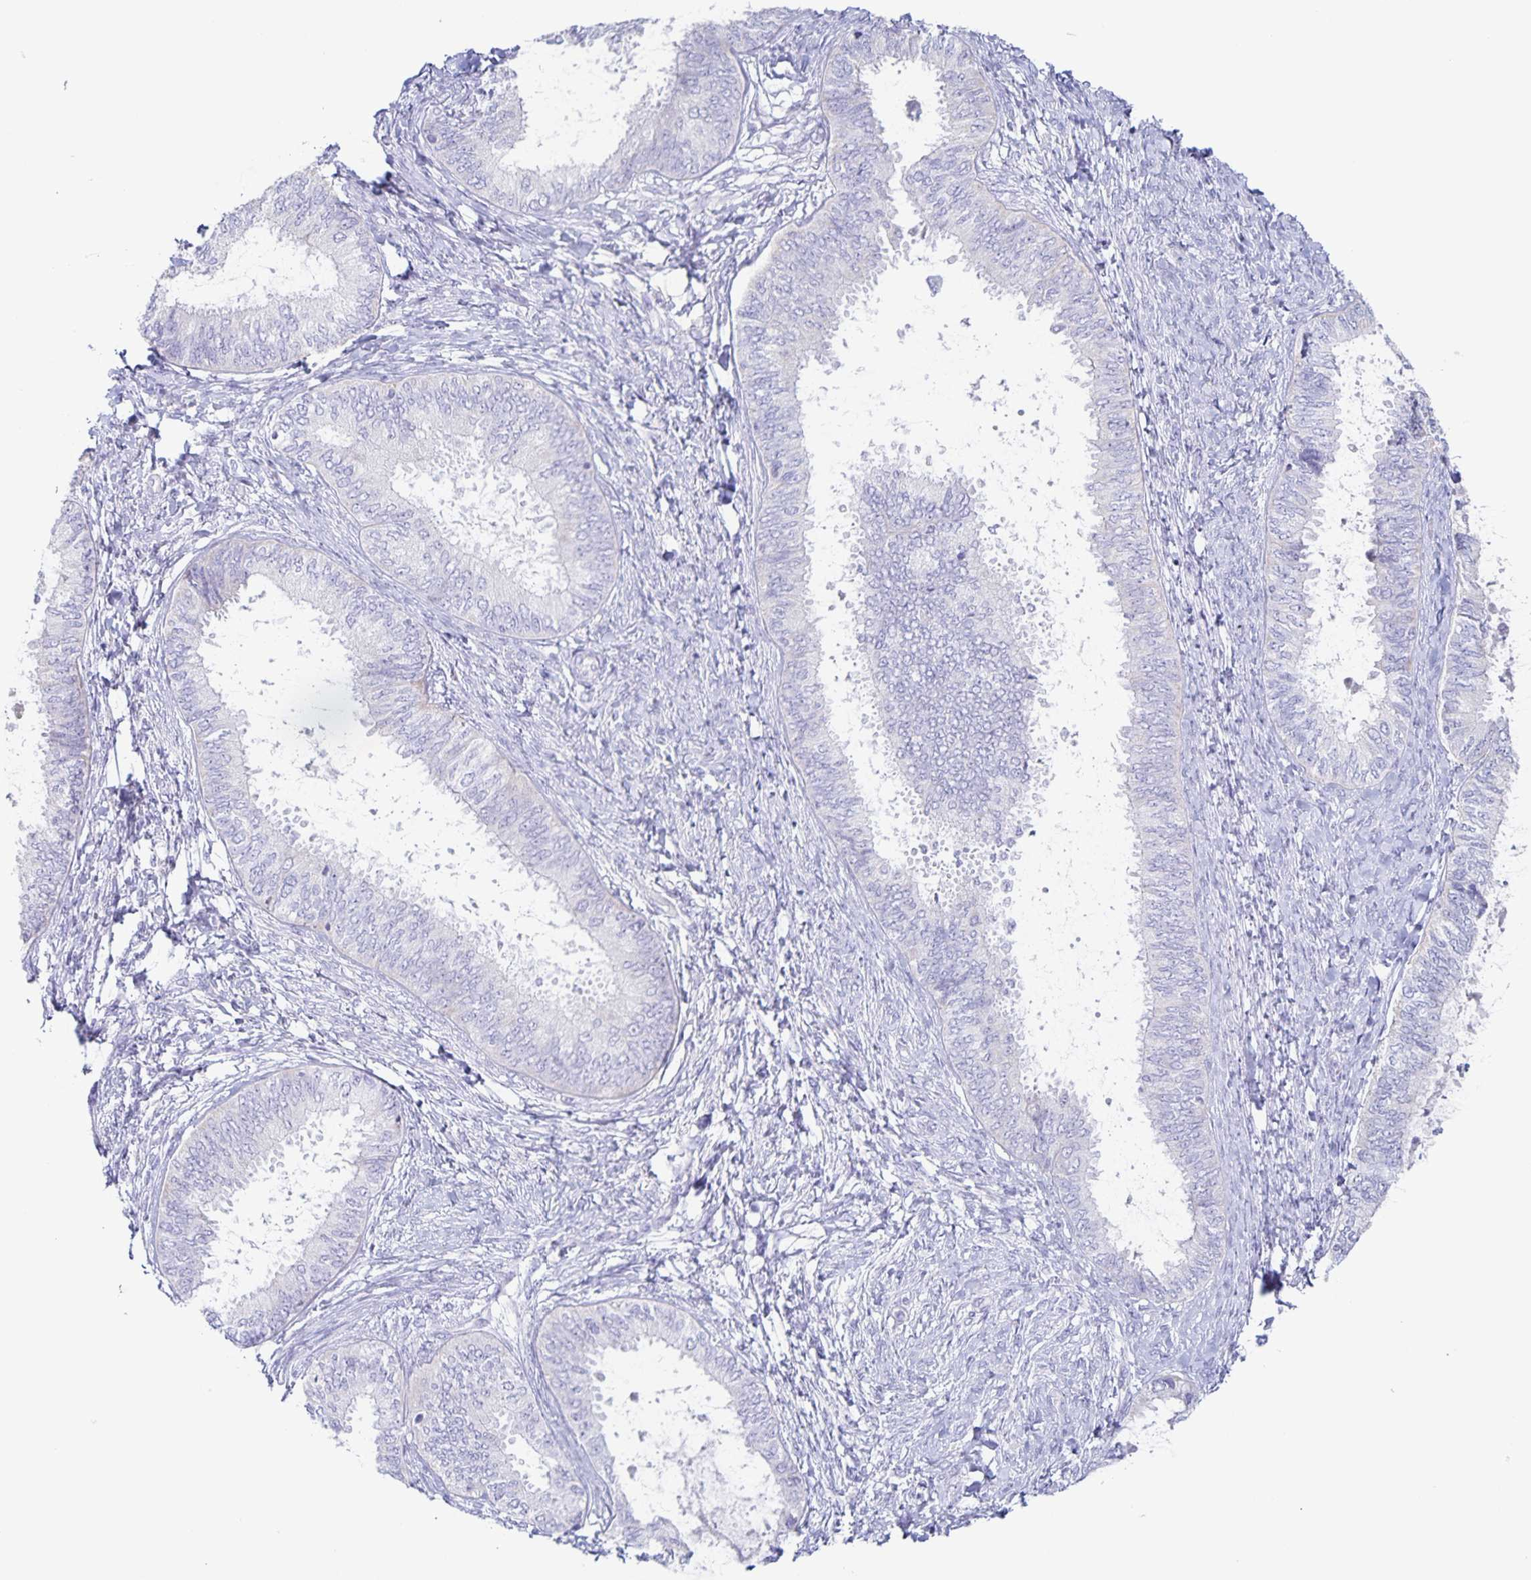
{"staining": {"intensity": "negative", "quantity": "none", "location": "none"}, "tissue": "ovarian cancer", "cell_type": "Tumor cells", "image_type": "cancer", "snomed": [{"axis": "morphology", "description": "Carcinoma, endometroid"}, {"axis": "topography", "description": "Ovary"}], "caption": "The photomicrograph demonstrates no staining of tumor cells in ovarian cancer.", "gene": "RPL36A", "patient": {"sex": "female", "age": 70}}